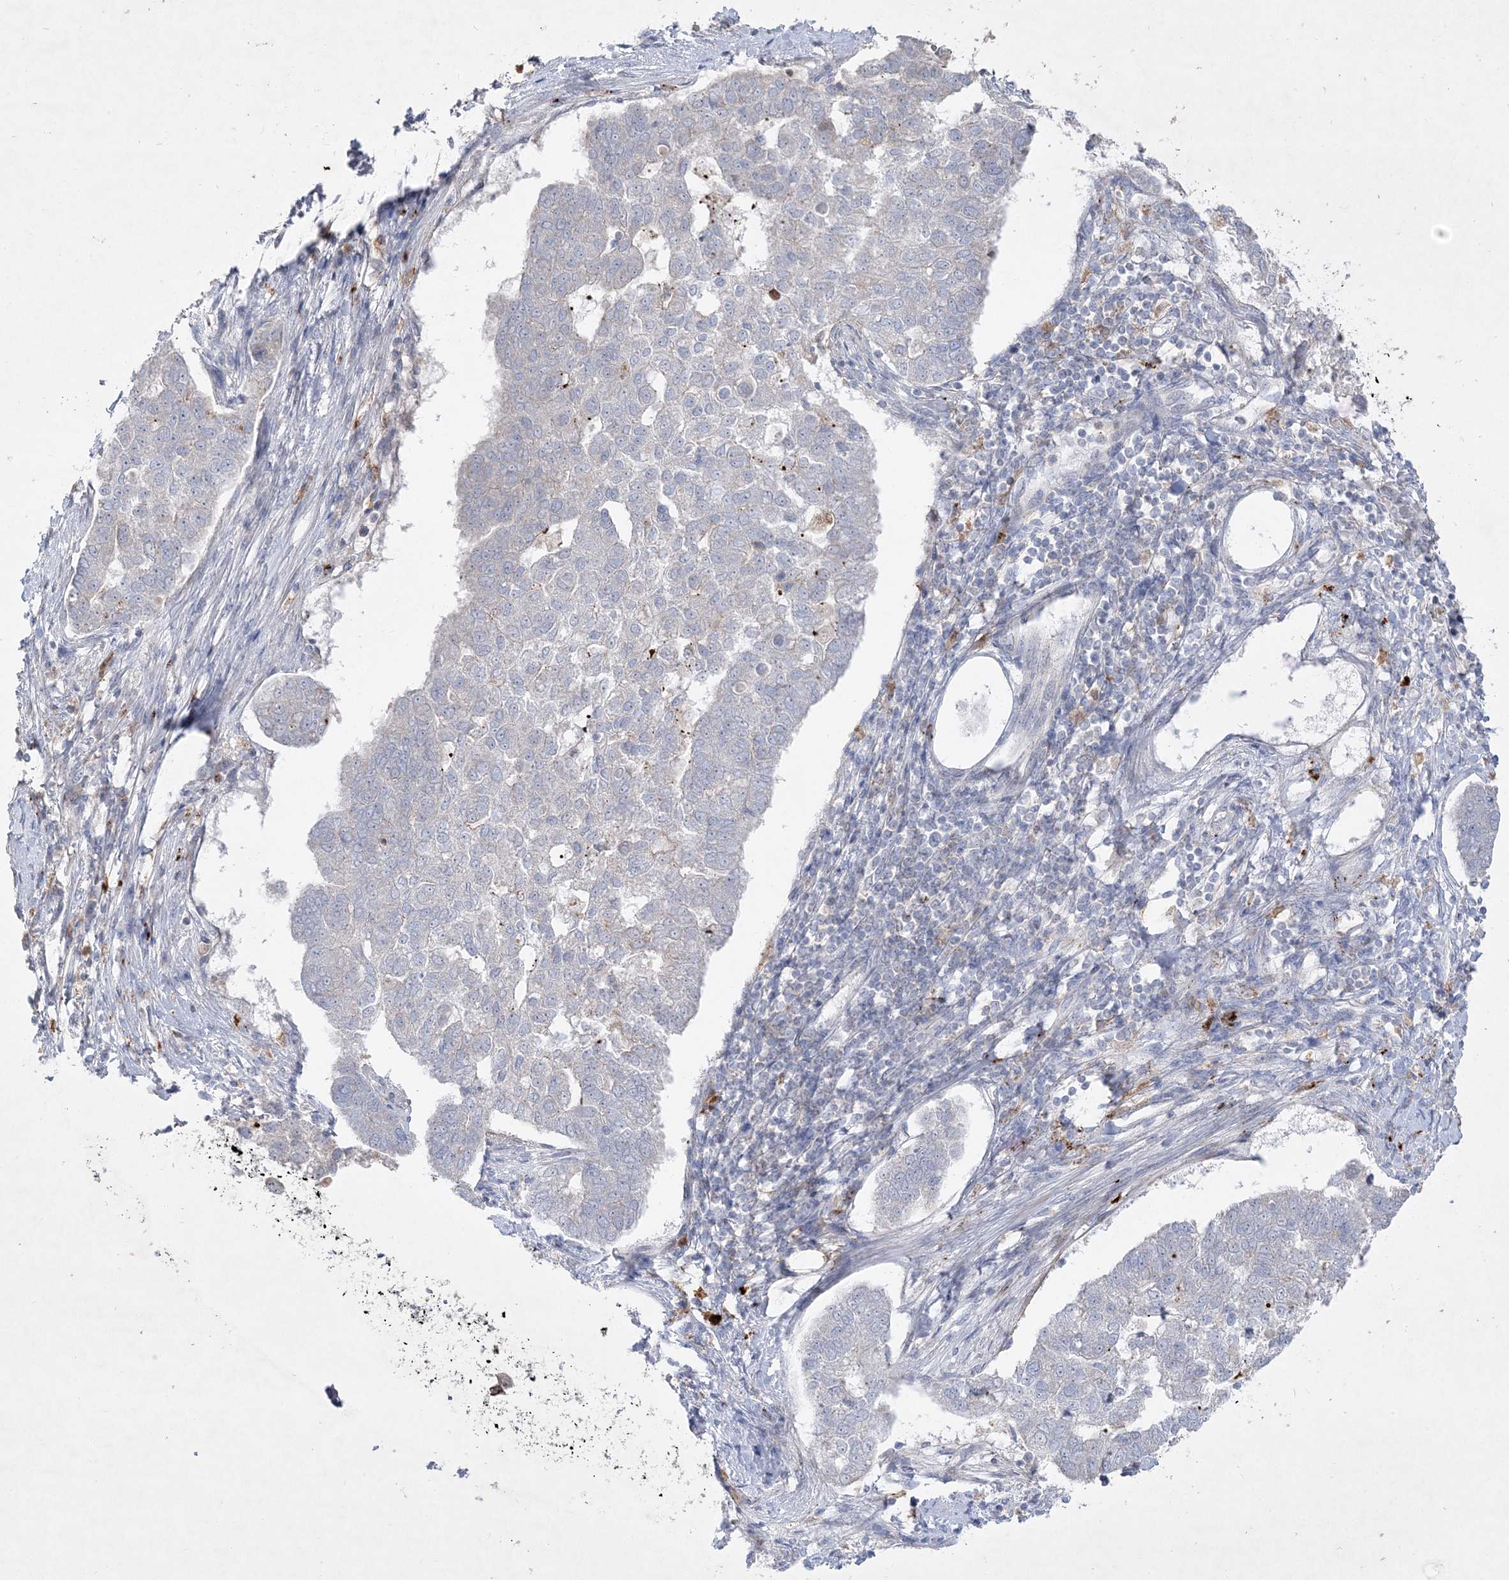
{"staining": {"intensity": "negative", "quantity": "none", "location": "none"}, "tissue": "pancreatic cancer", "cell_type": "Tumor cells", "image_type": "cancer", "snomed": [{"axis": "morphology", "description": "Adenocarcinoma, NOS"}, {"axis": "topography", "description": "Pancreas"}], "caption": "Histopathology image shows no protein positivity in tumor cells of pancreatic cancer (adenocarcinoma) tissue.", "gene": "CLNK", "patient": {"sex": "female", "age": 61}}